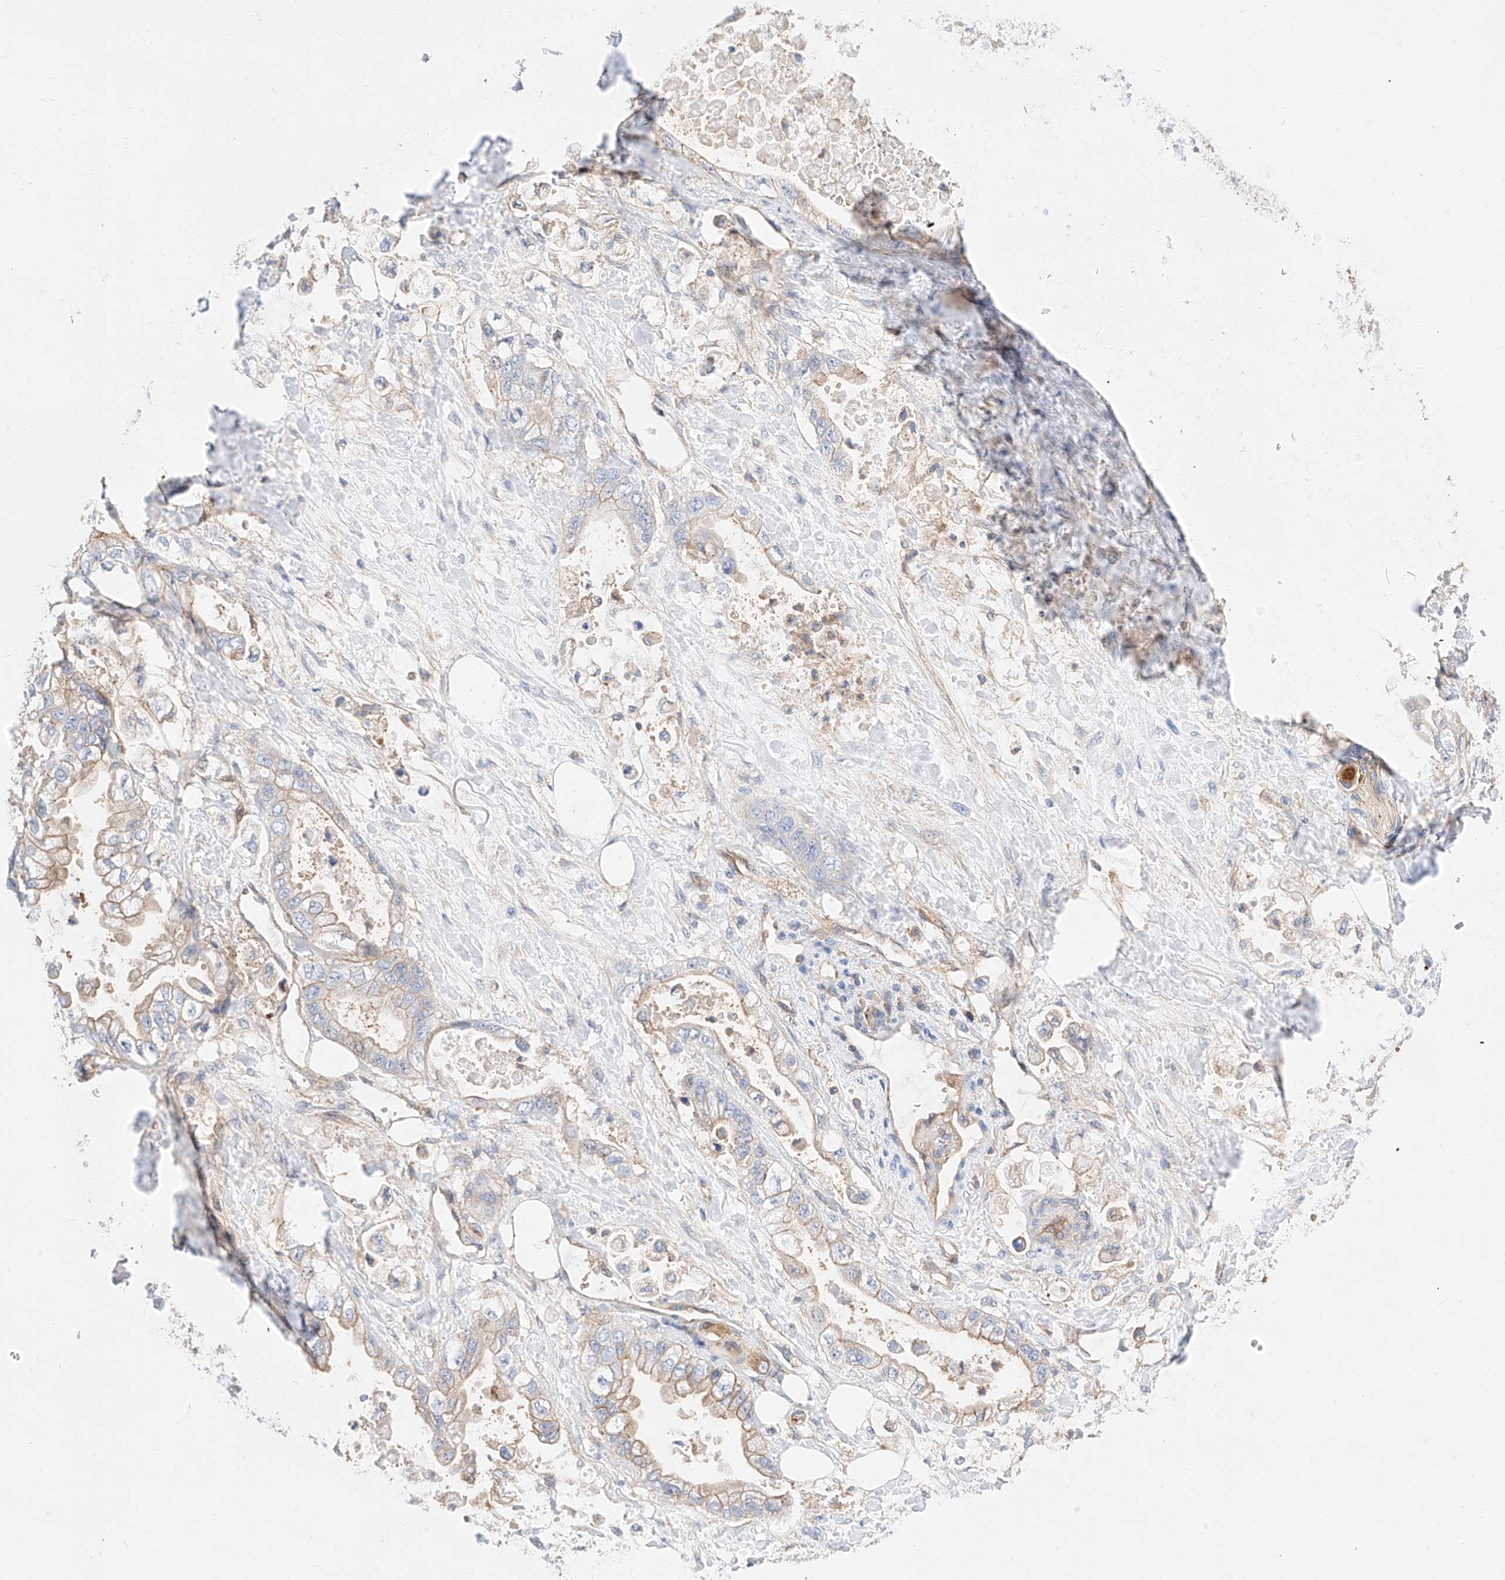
{"staining": {"intensity": "moderate", "quantity": "25%-75%", "location": "cytoplasmic/membranous"}, "tissue": "stomach cancer", "cell_type": "Tumor cells", "image_type": "cancer", "snomed": [{"axis": "morphology", "description": "Adenocarcinoma, NOS"}, {"axis": "topography", "description": "Stomach"}], "caption": "This is an image of immunohistochemistry (IHC) staining of stomach cancer, which shows moderate staining in the cytoplasmic/membranous of tumor cells.", "gene": "HAUS4", "patient": {"sex": "male", "age": 62}}